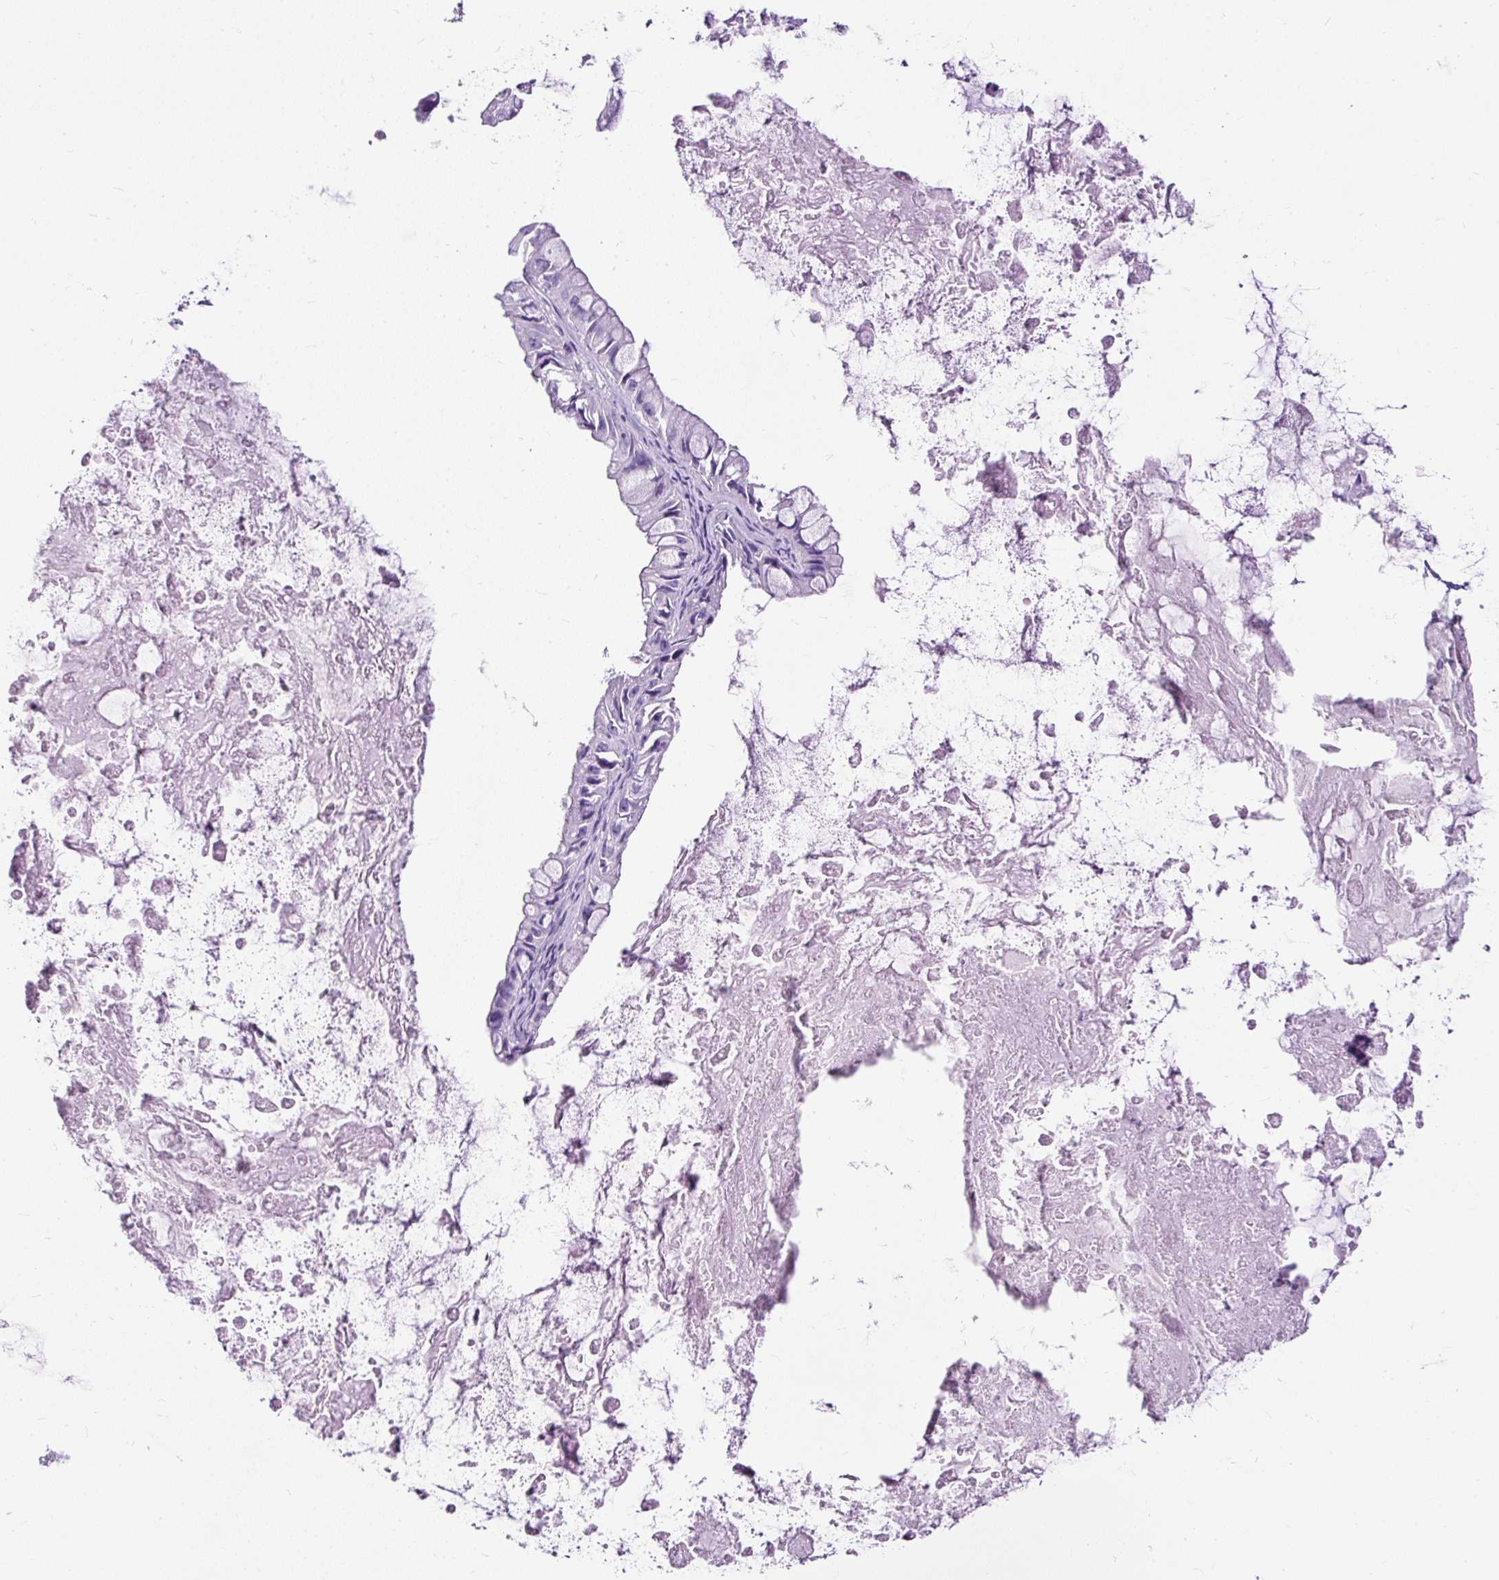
{"staining": {"intensity": "negative", "quantity": "none", "location": "none"}, "tissue": "ovarian cancer", "cell_type": "Tumor cells", "image_type": "cancer", "snomed": [{"axis": "morphology", "description": "Cystadenocarcinoma, mucinous, NOS"}, {"axis": "topography", "description": "Ovary"}], "caption": "Immunohistochemistry of human ovarian mucinous cystadenocarcinoma shows no positivity in tumor cells.", "gene": "NTS", "patient": {"sex": "female", "age": 61}}